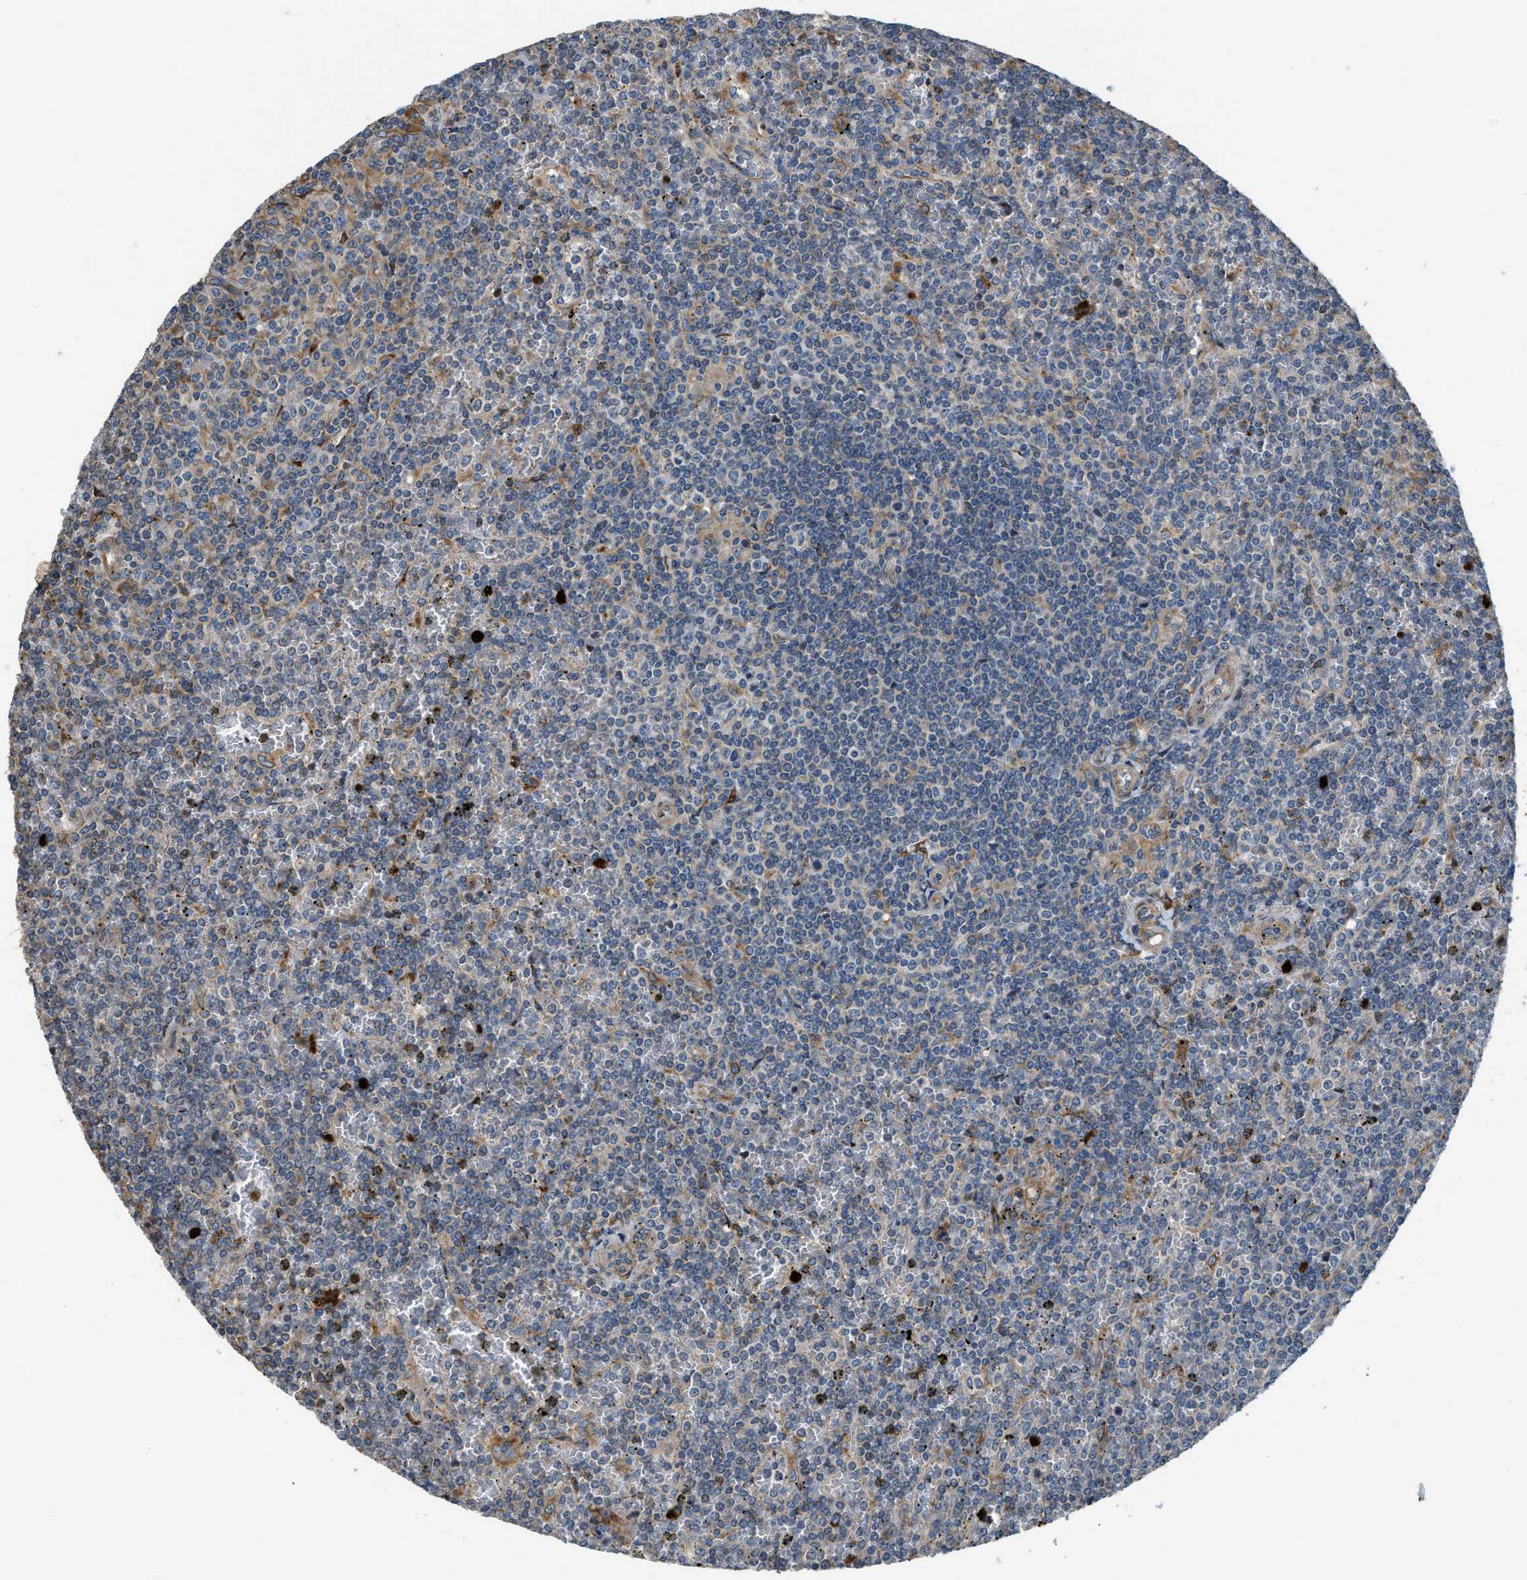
{"staining": {"intensity": "weak", "quantity": "25%-75%", "location": "cytoplasmic/membranous"}, "tissue": "lymphoma", "cell_type": "Tumor cells", "image_type": "cancer", "snomed": [{"axis": "morphology", "description": "Malignant lymphoma, non-Hodgkin's type, Low grade"}, {"axis": "topography", "description": "Spleen"}], "caption": "Malignant lymphoma, non-Hodgkin's type (low-grade) tissue demonstrates weak cytoplasmic/membranous staining in about 25%-75% of tumor cells, visualized by immunohistochemistry.", "gene": "TMEM68", "patient": {"sex": "female", "age": 19}}